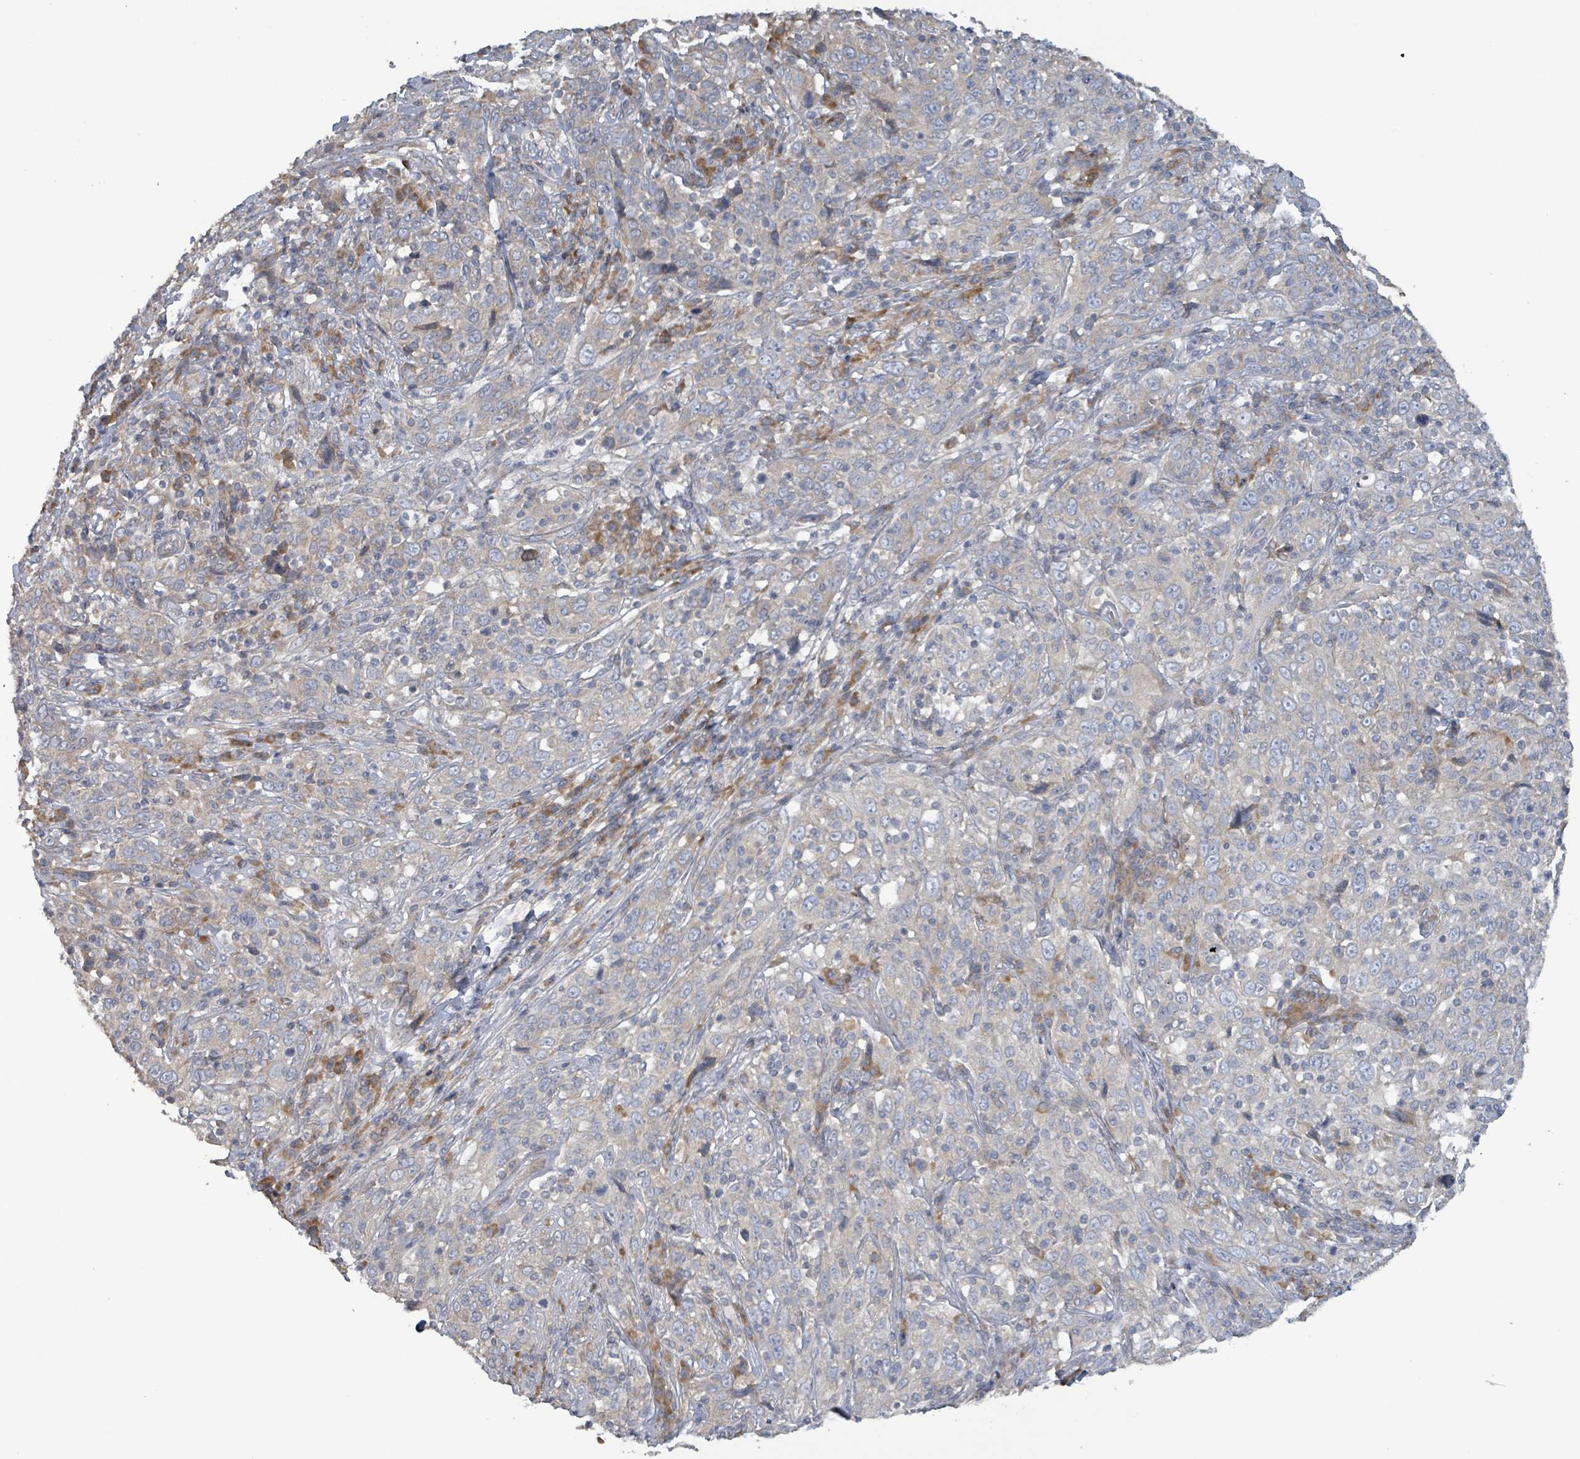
{"staining": {"intensity": "weak", "quantity": ">75%", "location": "cytoplasmic/membranous"}, "tissue": "cervical cancer", "cell_type": "Tumor cells", "image_type": "cancer", "snomed": [{"axis": "morphology", "description": "Squamous cell carcinoma, NOS"}, {"axis": "topography", "description": "Cervix"}], "caption": "High-magnification brightfield microscopy of squamous cell carcinoma (cervical) stained with DAB (3,3'-diaminobenzidine) (brown) and counterstained with hematoxylin (blue). tumor cells exhibit weak cytoplasmic/membranous expression is present in approximately>75% of cells. (DAB (3,3'-diaminobenzidine) IHC, brown staining for protein, blue staining for nuclei).", "gene": "RPL32", "patient": {"sex": "female", "age": 46}}